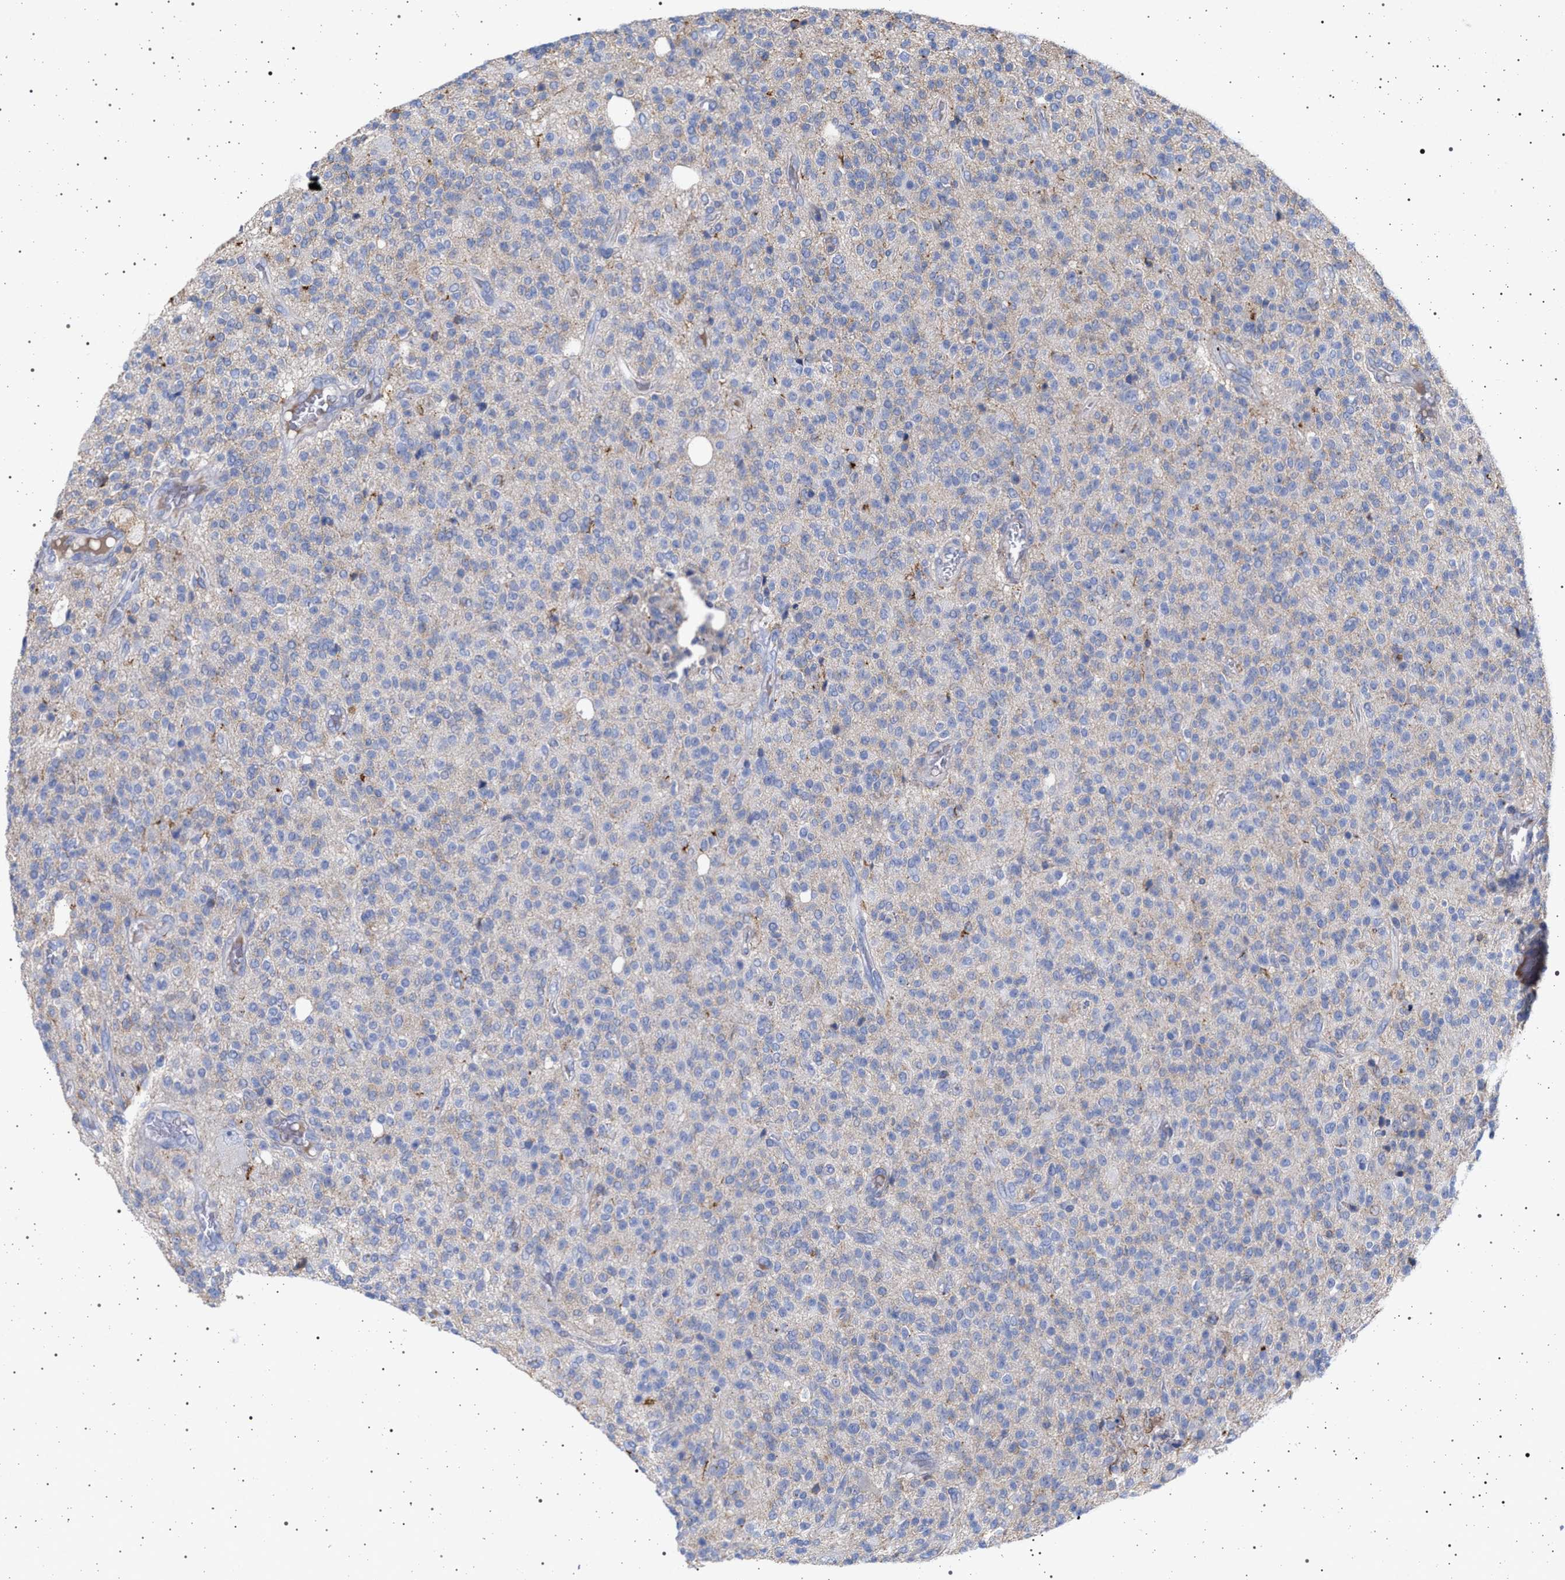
{"staining": {"intensity": "negative", "quantity": "none", "location": "none"}, "tissue": "glioma", "cell_type": "Tumor cells", "image_type": "cancer", "snomed": [{"axis": "morphology", "description": "Glioma, malignant, High grade"}, {"axis": "topography", "description": "Brain"}], "caption": "This image is of malignant glioma (high-grade) stained with immunohistochemistry (IHC) to label a protein in brown with the nuclei are counter-stained blue. There is no expression in tumor cells.", "gene": "PLG", "patient": {"sex": "male", "age": 34}}